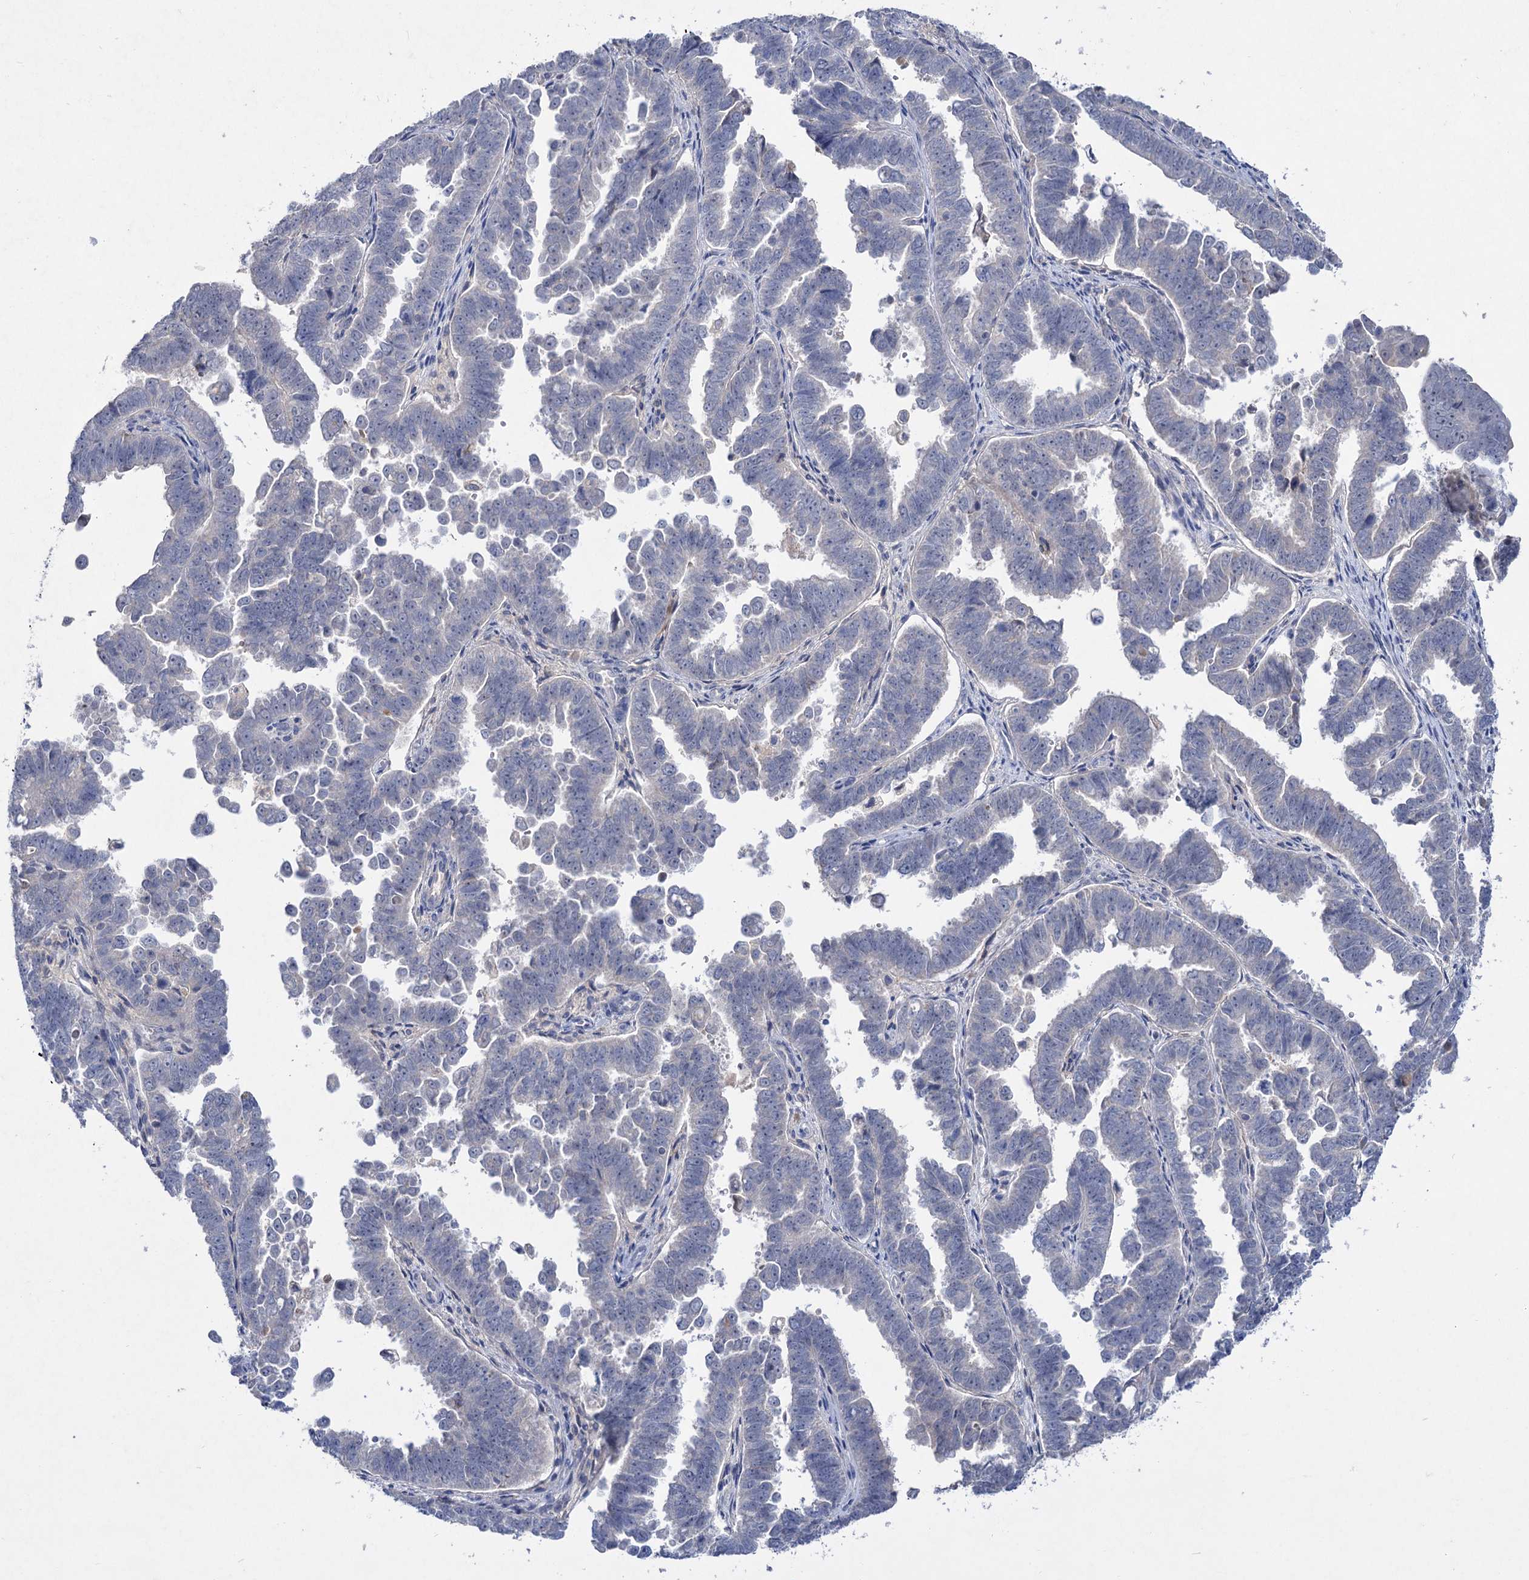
{"staining": {"intensity": "negative", "quantity": "none", "location": "none"}, "tissue": "endometrial cancer", "cell_type": "Tumor cells", "image_type": "cancer", "snomed": [{"axis": "morphology", "description": "Adenocarcinoma, NOS"}, {"axis": "topography", "description": "Endometrium"}], "caption": "IHC of human endometrial cancer (adenocarcinoma) demonstrates no positivity in tumor cells.", "gene": "ATP4A", "patient": {"sex": "female", "age": 75}}